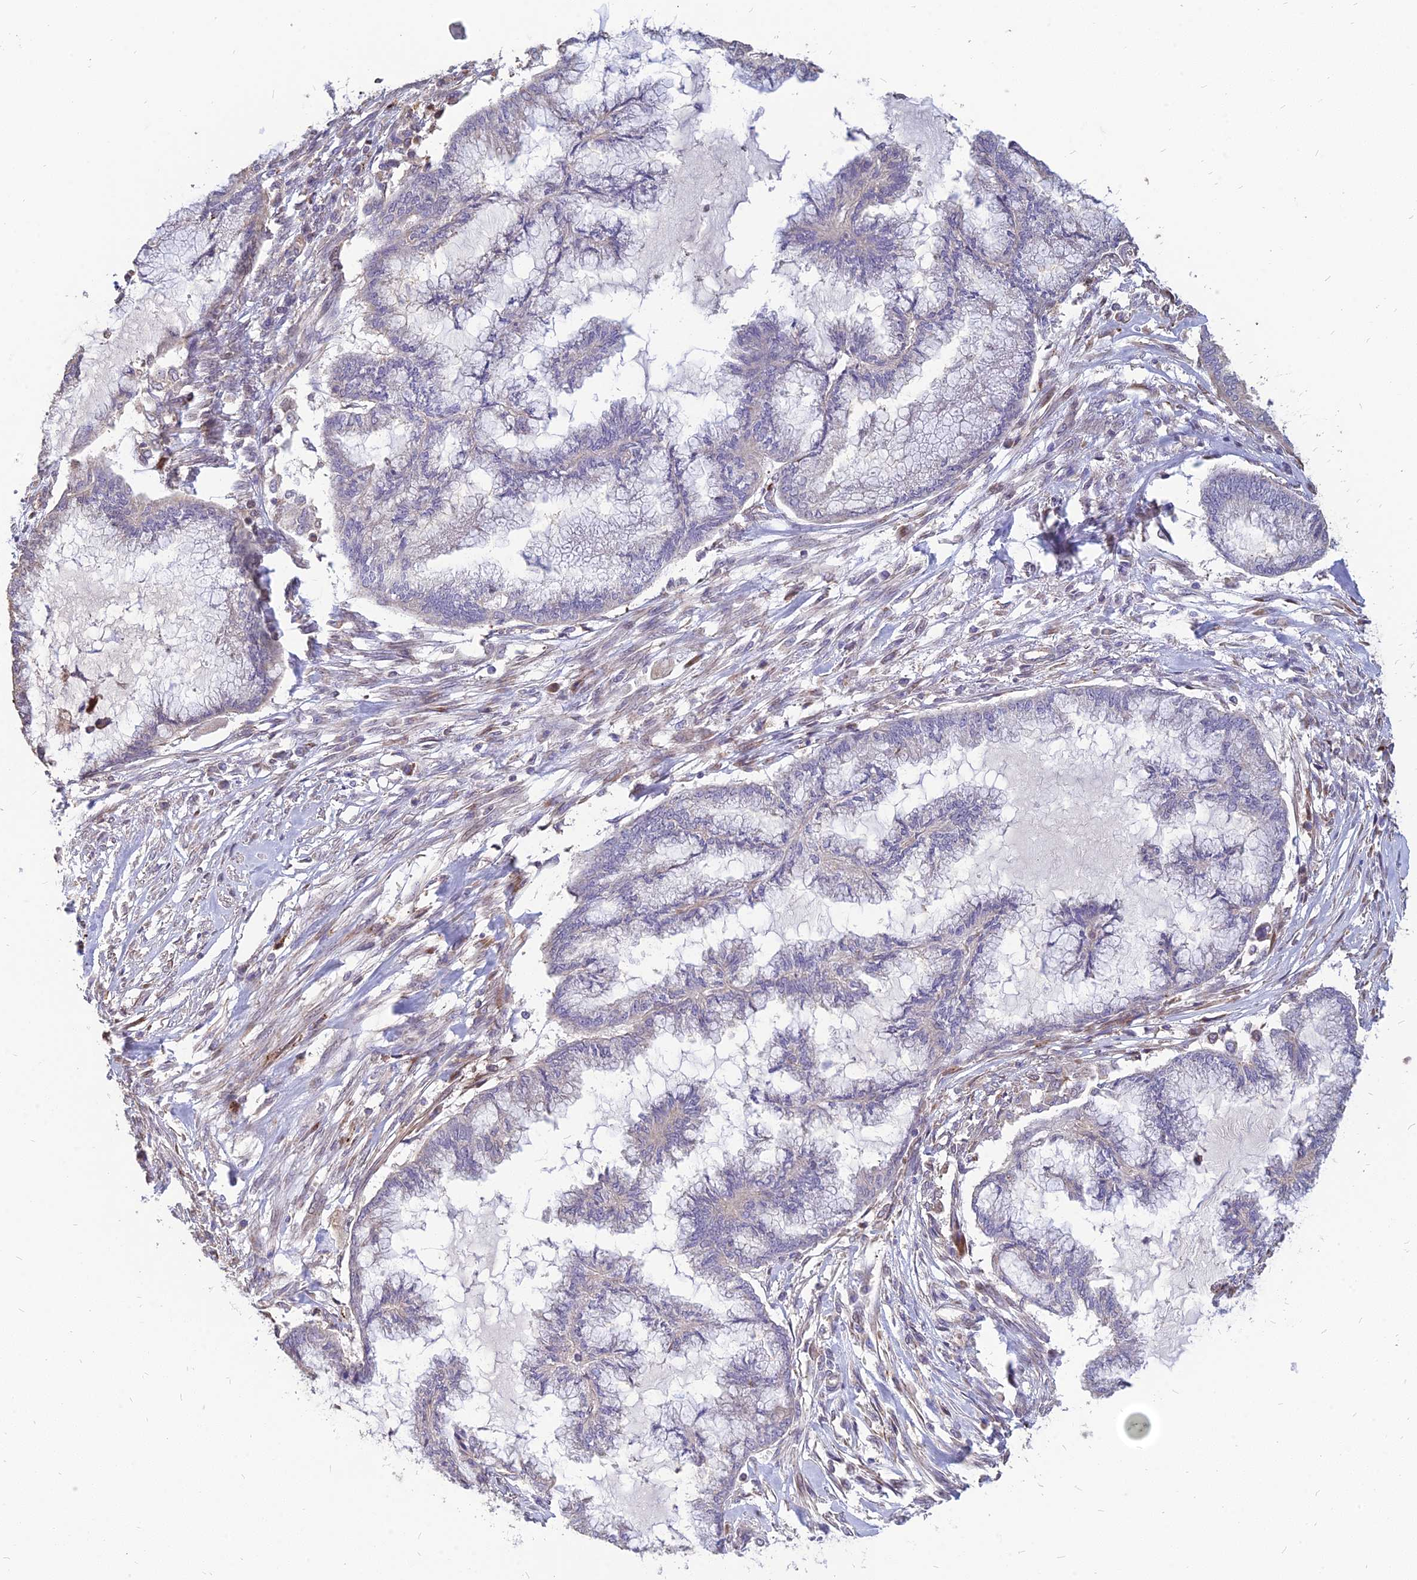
{"staining": {"intensity": "negative", "quantity": "none", "location": "none"}, "tissue": "endometrial cancer", "cell_type": "Tumor cells", "image_type": "cancer", "snomed": [{"axis": "morphology", "description": "Adenocarcinoma, NOS"}, {"axis": "topography", "description": "Endometrium"}], "caption": "Immunohistochemistry (IHC) photomicrograph of human endometrial cancer stained for a protein (brown), which shows no positivity in tumor cells.", "gene": "ST3GAL6", "patient": {"sex": "female", "age": 86}}